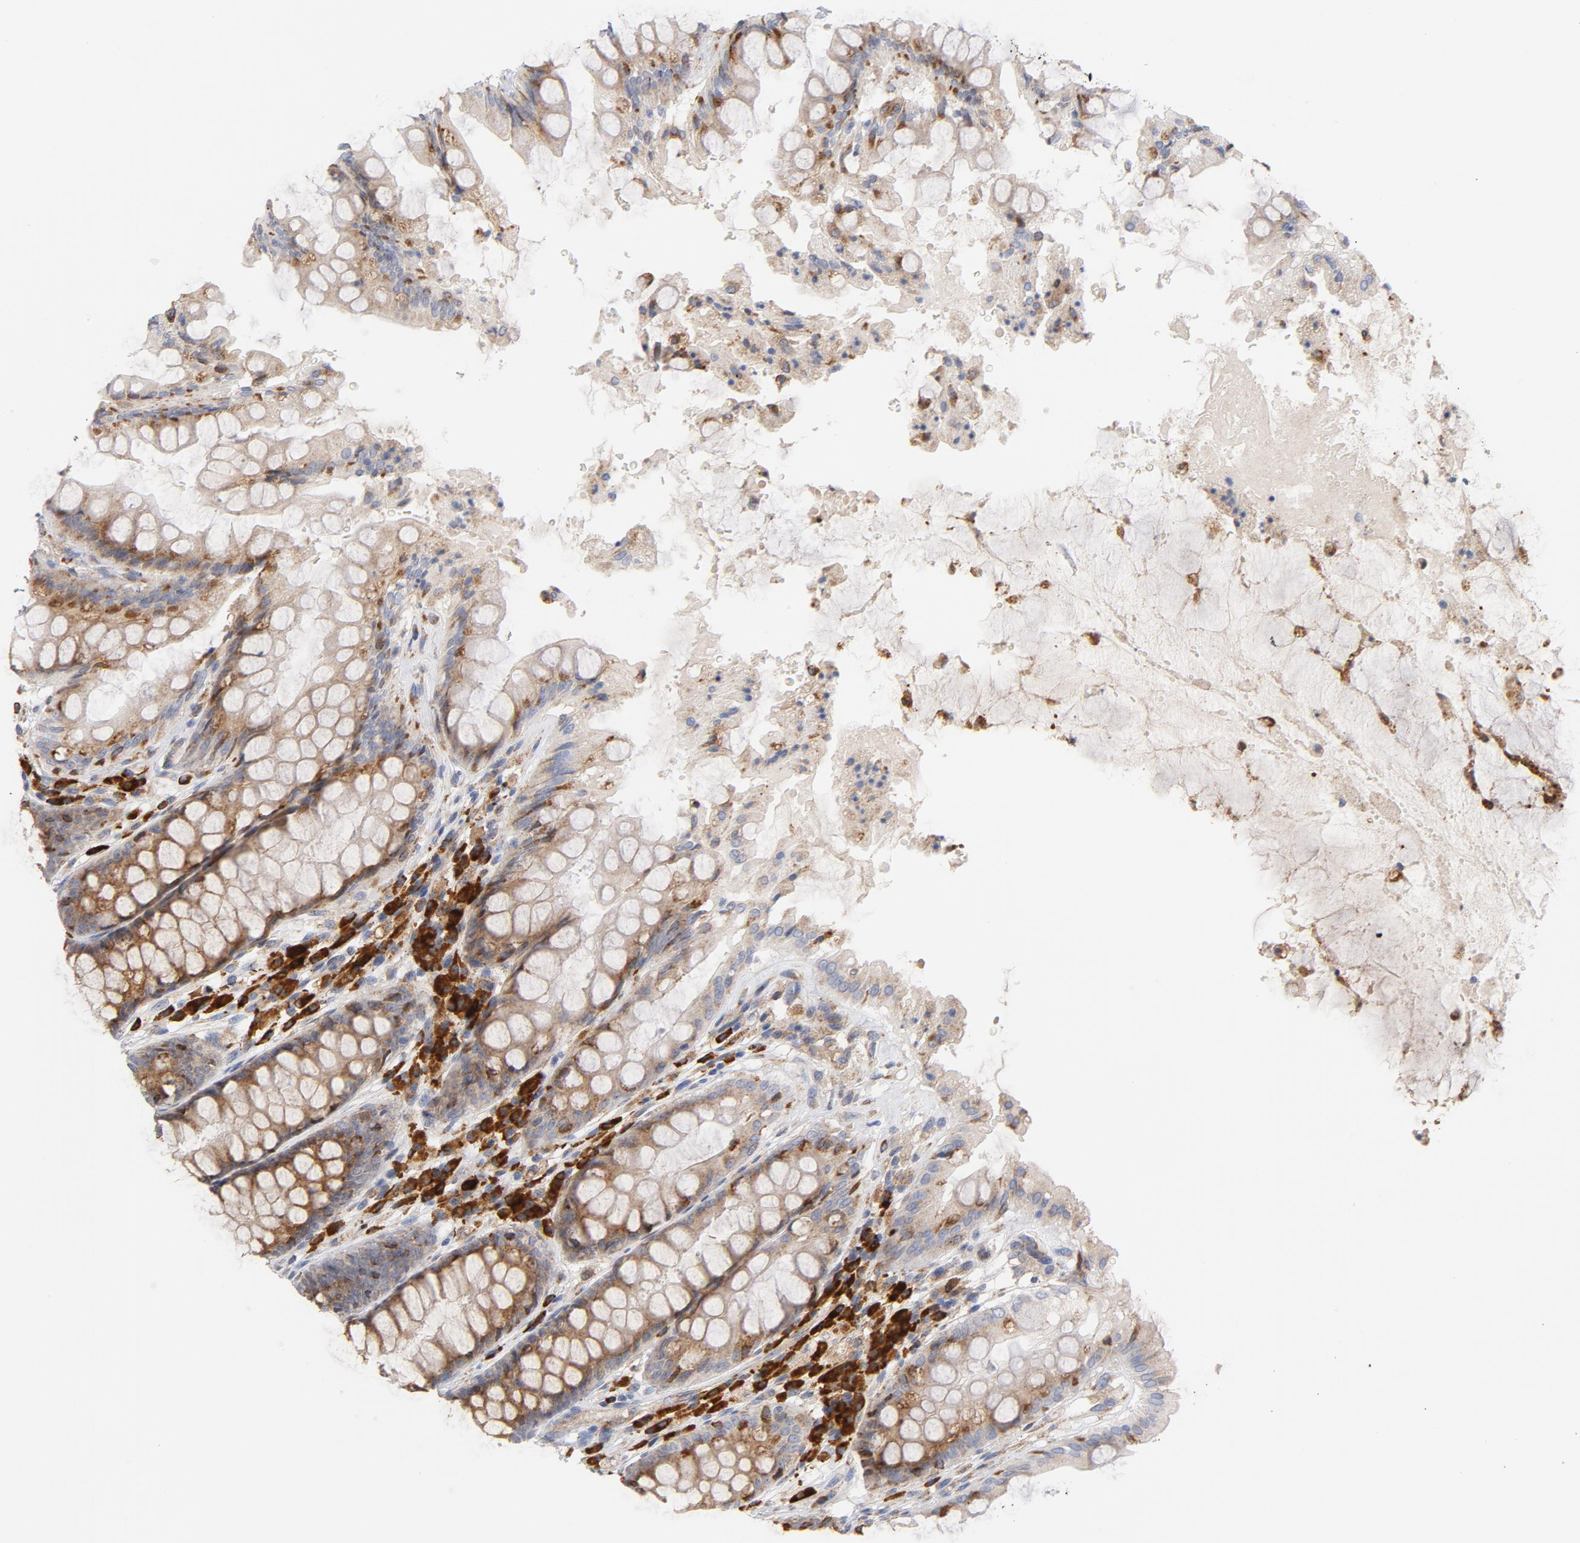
{"staining": {"intensity": "moderate", "quantity": ">75%", "location": "cytoplasmic/membranous"}, "tissue": "rectum", "cell_type": "Glandular cells", "image_type": "normal", "snomed": [{"axis": "morphology", "description": "Normal tissue, NOS"}, {"axis": "topography", "description": "Rectum"}], "caption": "High-magnification brightfield microscopy of benign rectum stained with DAB (3,3'-diaminobenzidine) (brown) and counterstained with hematoxylin (blue). glandular cells exhibit moderate cytoplasmic/membranous positivity is identified in approximately>75% of cells. (brown staining indicates protein expression, while blue staining denotes nuclei).", "gene": "RAPGEF3", "patient": {"sex": "female", "age": 46}}